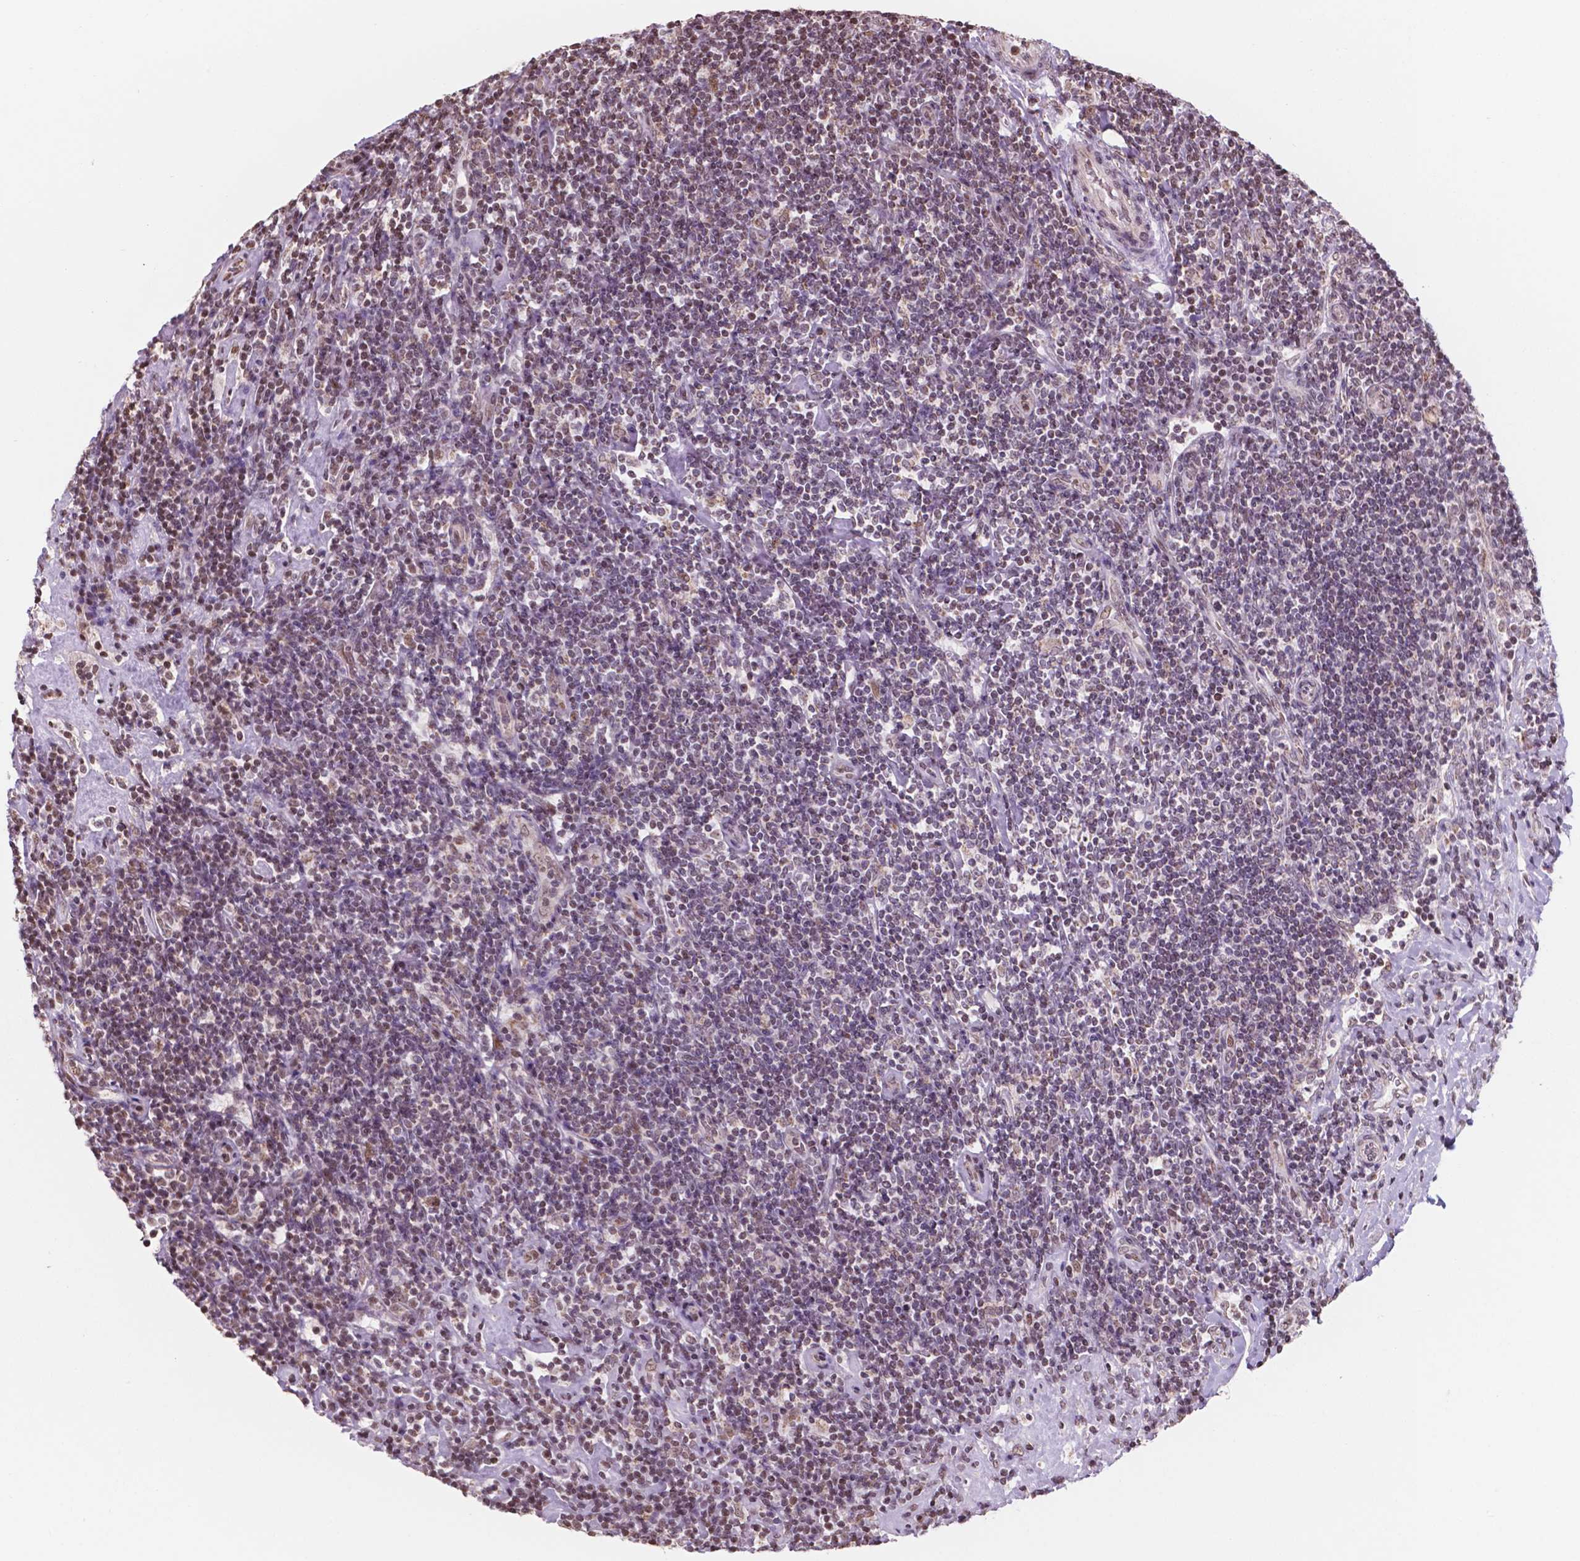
{"staining": {"intensity": "negative", "quantity": "none", "location": "none"}, "tissue": "lymphoma", "cell_type": "Tumor cells", "image_type": "cancer", "snomed": [{"axis": "morphology", "description": "Hodgkin's disease, NOS"}, {"axis": "topography", "description": "Lymph node"}], "caption": "Immunohistochemical staining of lymphoma reveals no significant expression in tumor cells.", "gene": "NDUFA10", "patient": {"sex": "male", "age": 40}}